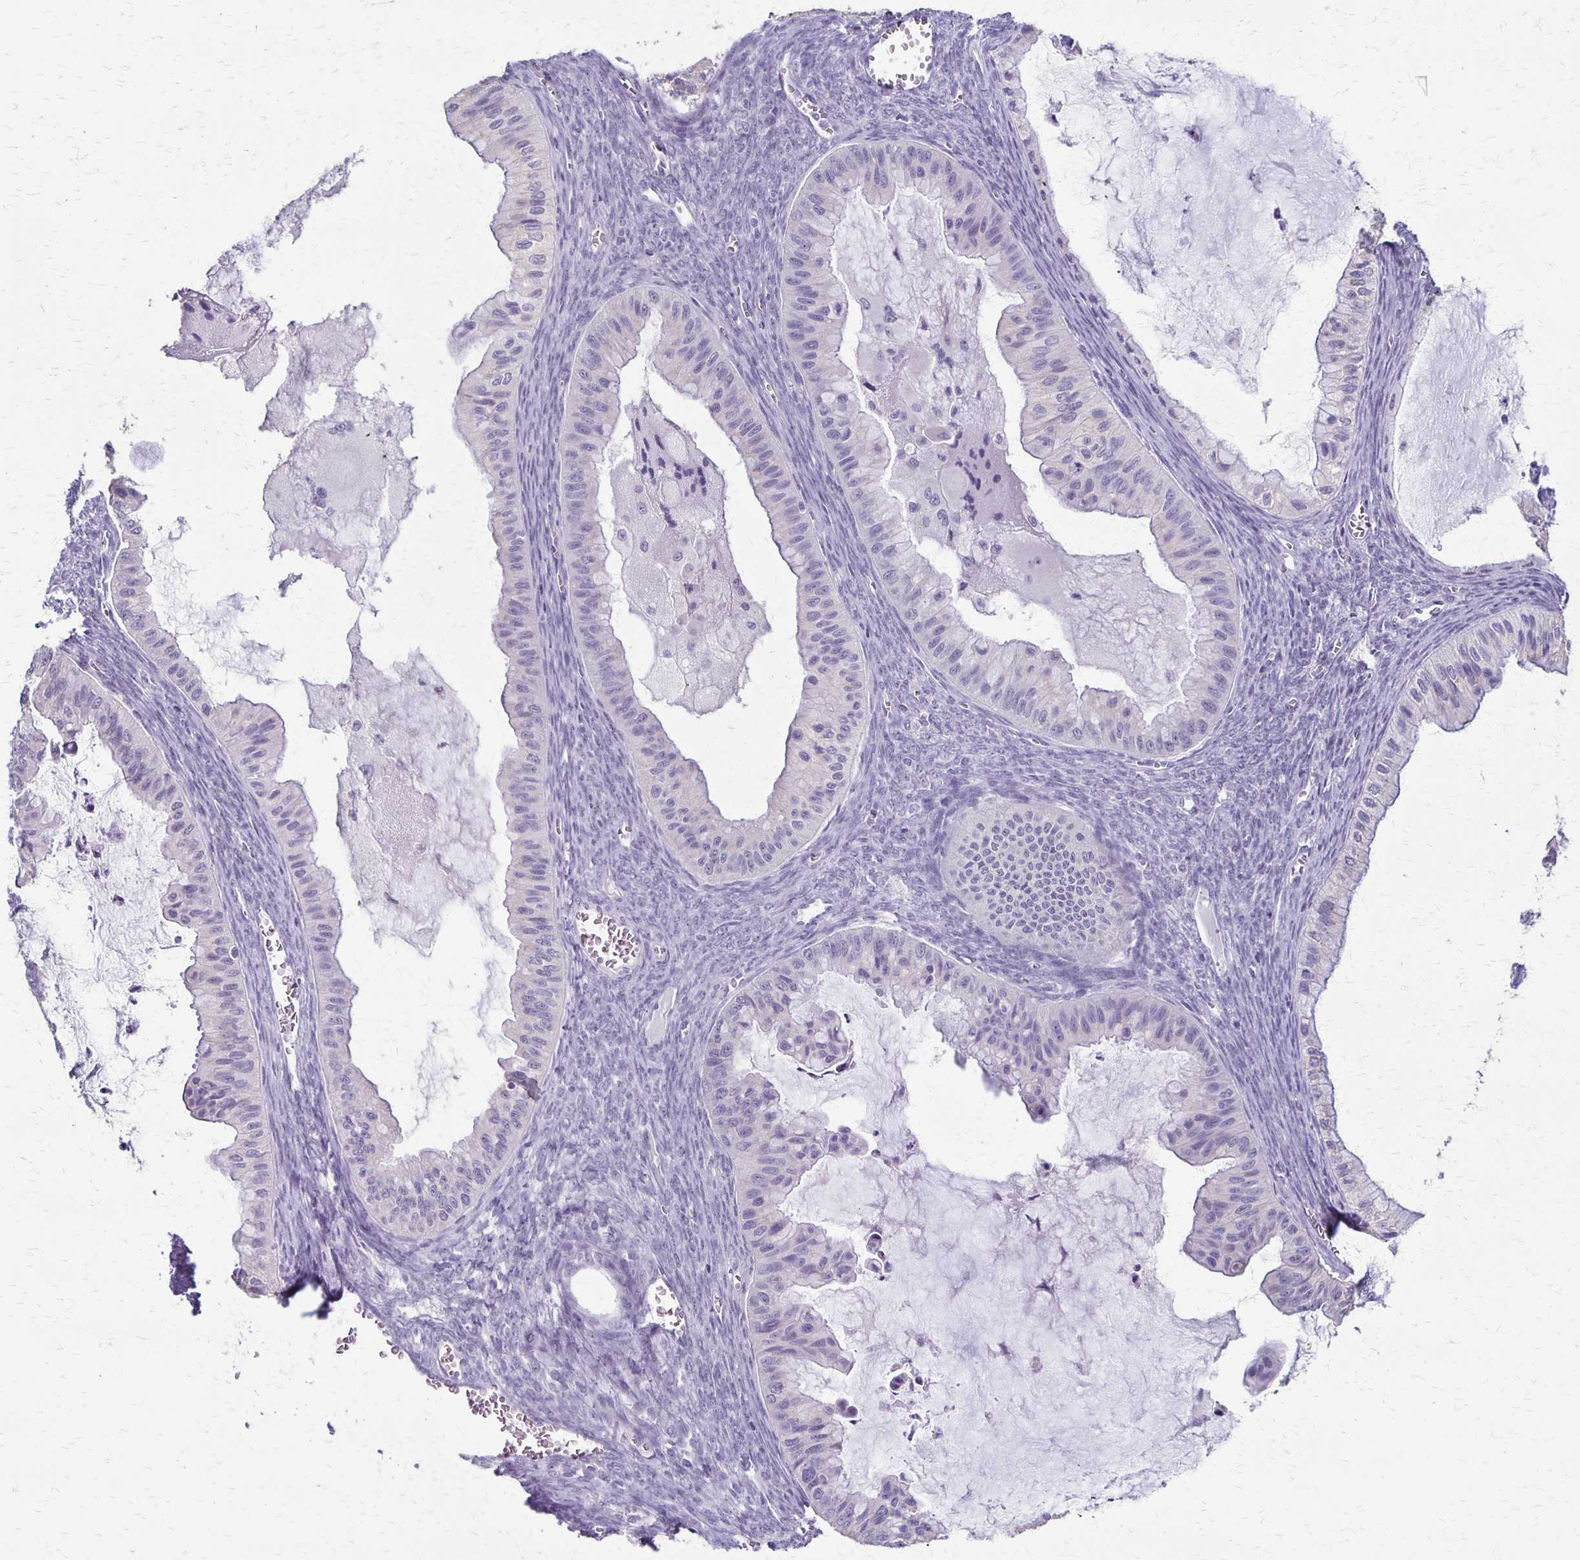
{"staining": {"intensity": "negative", "quantity": "none", "location": "none"}, "tissue": "ovarian cancer", "cell_type": "Tumor cells", "image_type": "cancer", "snomed": [{"axis": "morphology", "description": "Cystadenocarcinoma, mucinous, NOS"}, {"axis": "topography", "description": "Ovary"}], "caption": "An IHC image of ovarian mucinous cystadenocarcinoma is shown. There is no staining in tumor cells of ovarian mucinous cystadenocarcinoma. (DAB (3,3'-diaminobenzidine) immunohistochemistry (IHC) visualized using brightfield microscopy, high magnification).", "gene": "SLC35E2B", "patient": {"sex": "female", "age": 72}}